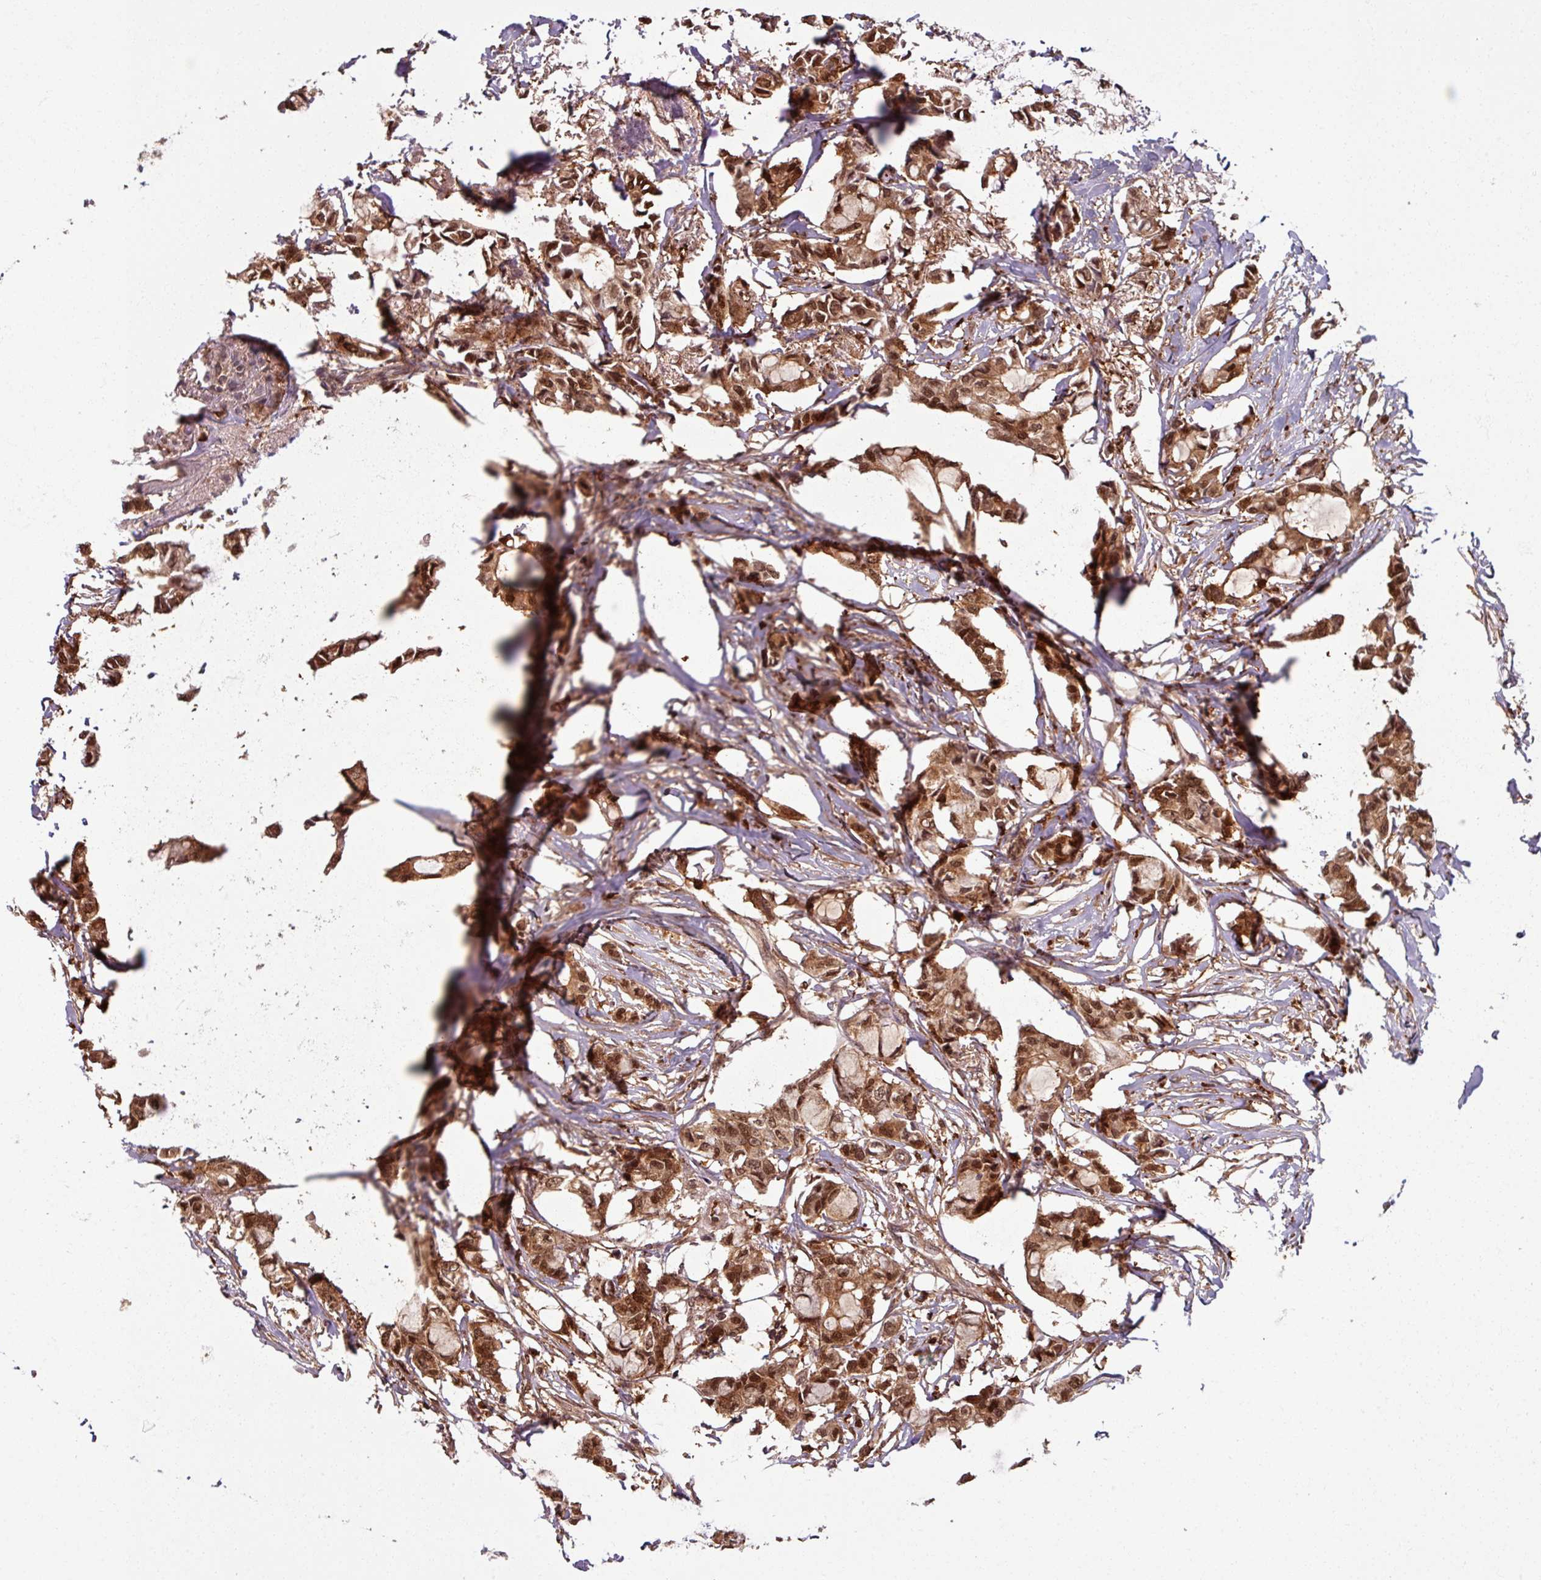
{"staining": {"intensity": "moderate", "quantity": ">75%", "location": "cytoplasmic/membranous,nuclear"}, "tissue": "breast cancer", "cell_type": "Tumor cells", "image_type": "cancer", "snomed": [{"axis": "morphology", "description": "Duct carcinoma"}, {"axis": "topography", "description": "Breast"}], "caption": "IHC photomicrograph of neoplastic tissue: human infiltrating ductal carcinoma (breast) stained using IHC exhibits medium levels of moderate protein expression localized specifically in the cytoplasmic/membranous and nuclear of tumor cells, appearing as a cytoplasmic/membranous and nuclear brown color.", "gene": "KCTD11", "patient": {"sex": "female", "age": 73}}